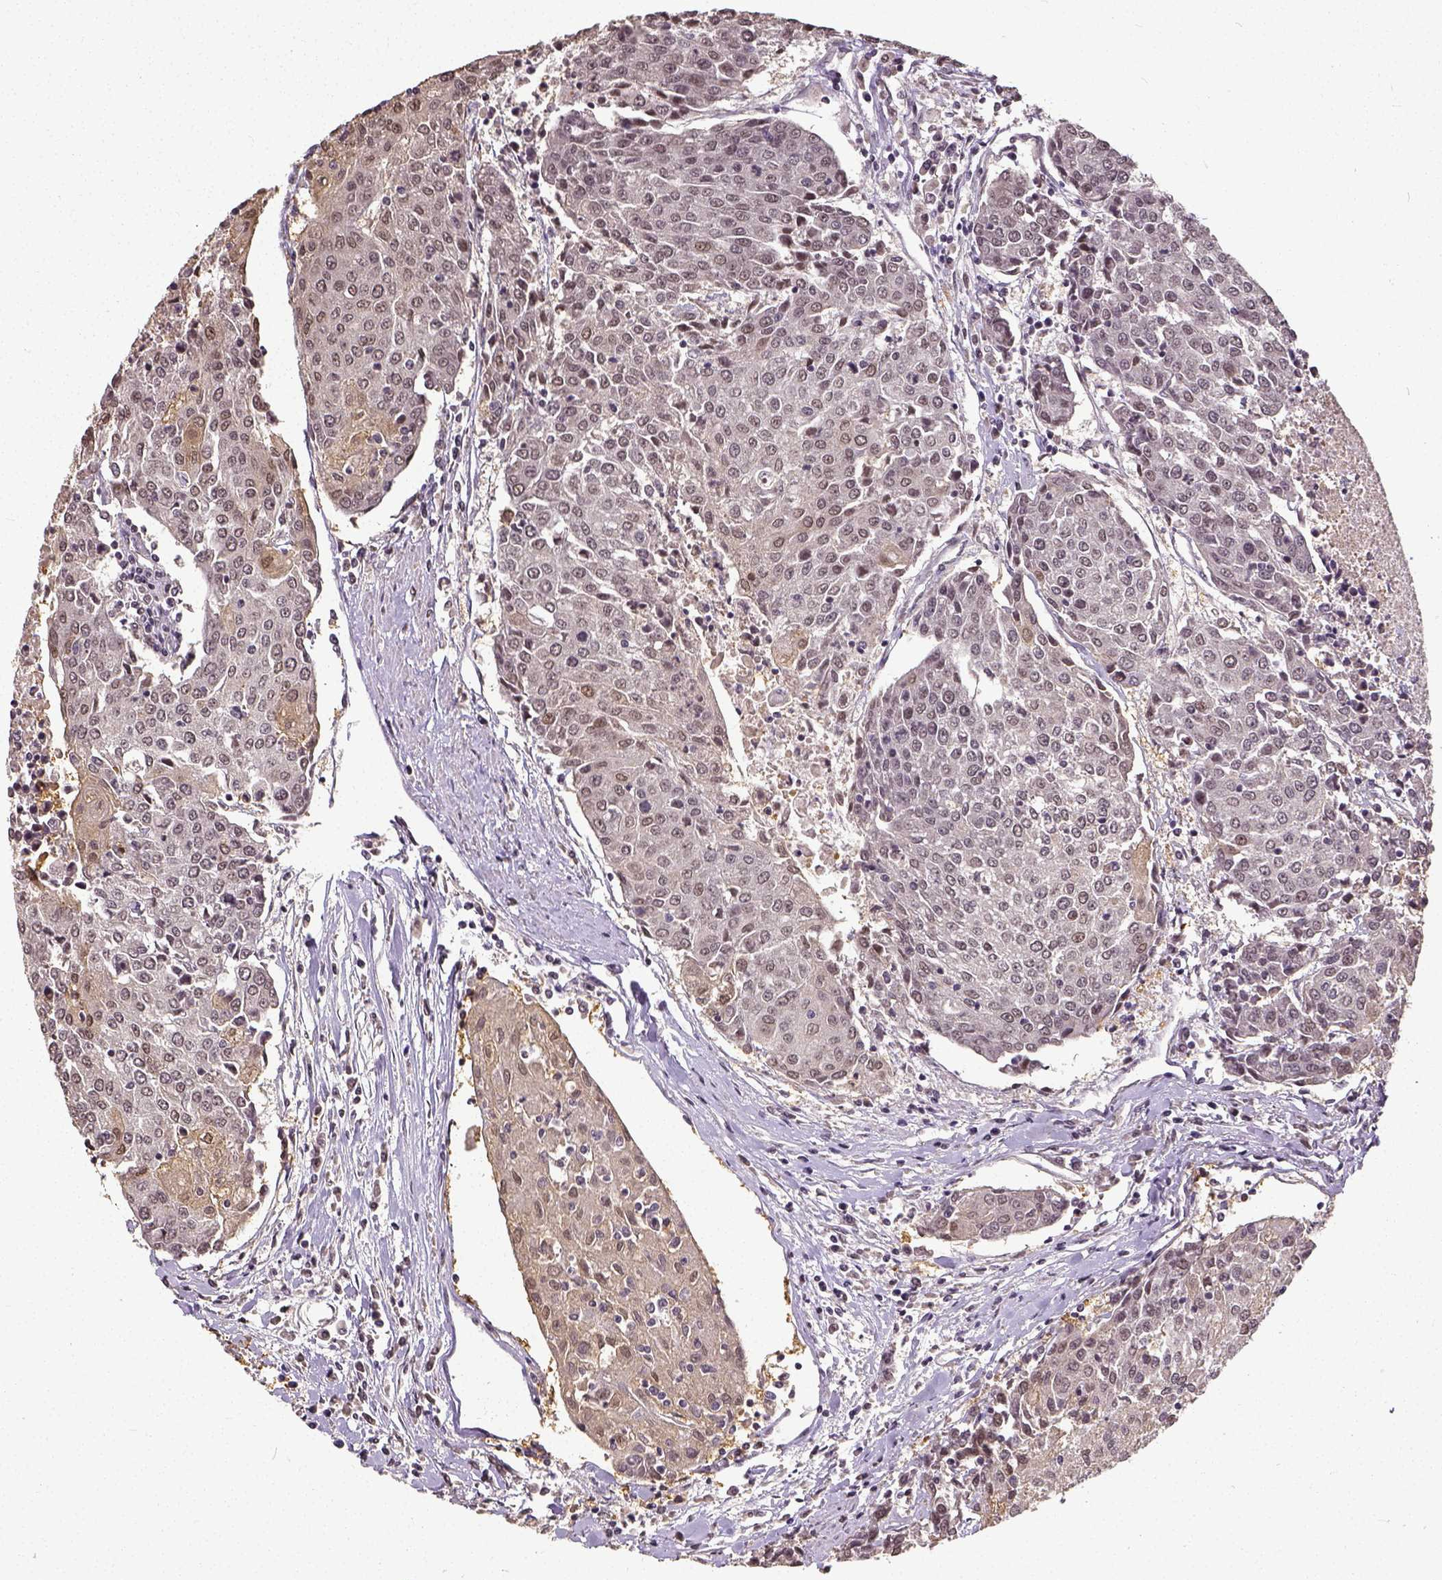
{"staining": {"intensity": "weak", "quantity": "25%-75%", "location": "nuclear"}, "tissue": "urothelial cancer", "cell_type": "Tumor cells", "image_type": "cancer", "snomed": [{"axis": "morphology", "description": "Urothelial carcinoma, High grade"}, {"axis": "topography", "description": "Urinary bladder"}], "caption": "DAB immunohistochemical staining of urothelial cancer reveals weak nuclear protein positivity in approximately 25%-75% of tumor cells. The protein is stained brown, and the nuclei are stained in blue (DAB IHC with brightfield microscopy, high magnification).", "gene": "ATRX", "patient": {"sex": "female", "age": 85}}